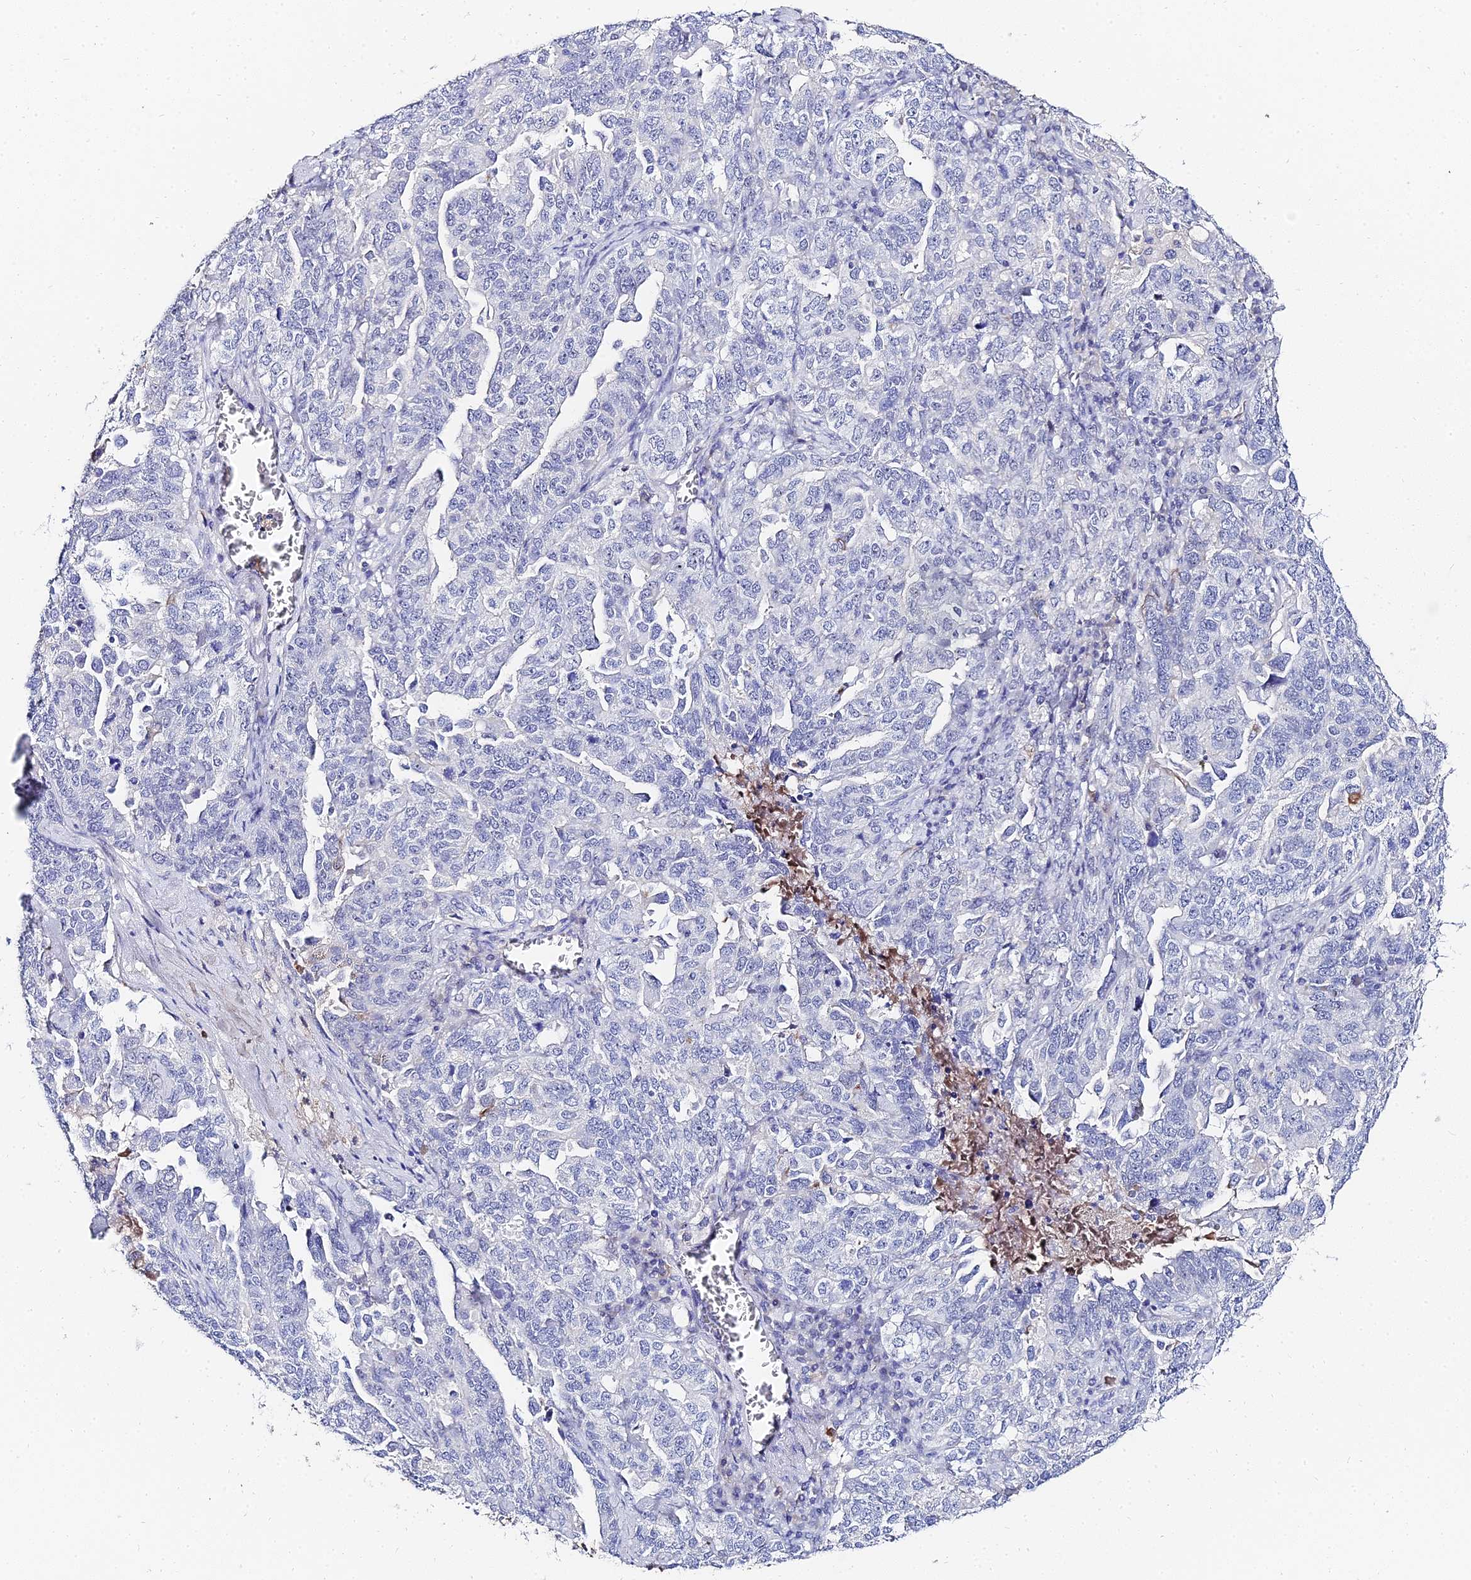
{"staining": {"intensity": "negative", "quantity": "none", "location": "none"}, "tissue": "ovarian cancer", "cell_type": "Tumor cells", "image_type": "cancer", "snomed": [{"axis": "morphology", "description": "Carcinoma, endometroid"}, {"axis": "topography", "description": "Ovary"}], "caption": "Tumor cells are negative for protein expression in human ovarian cancer (endometroid carcinoma).", "gene": "KRT17", "patient": {"sex": "female", "age": 62}}